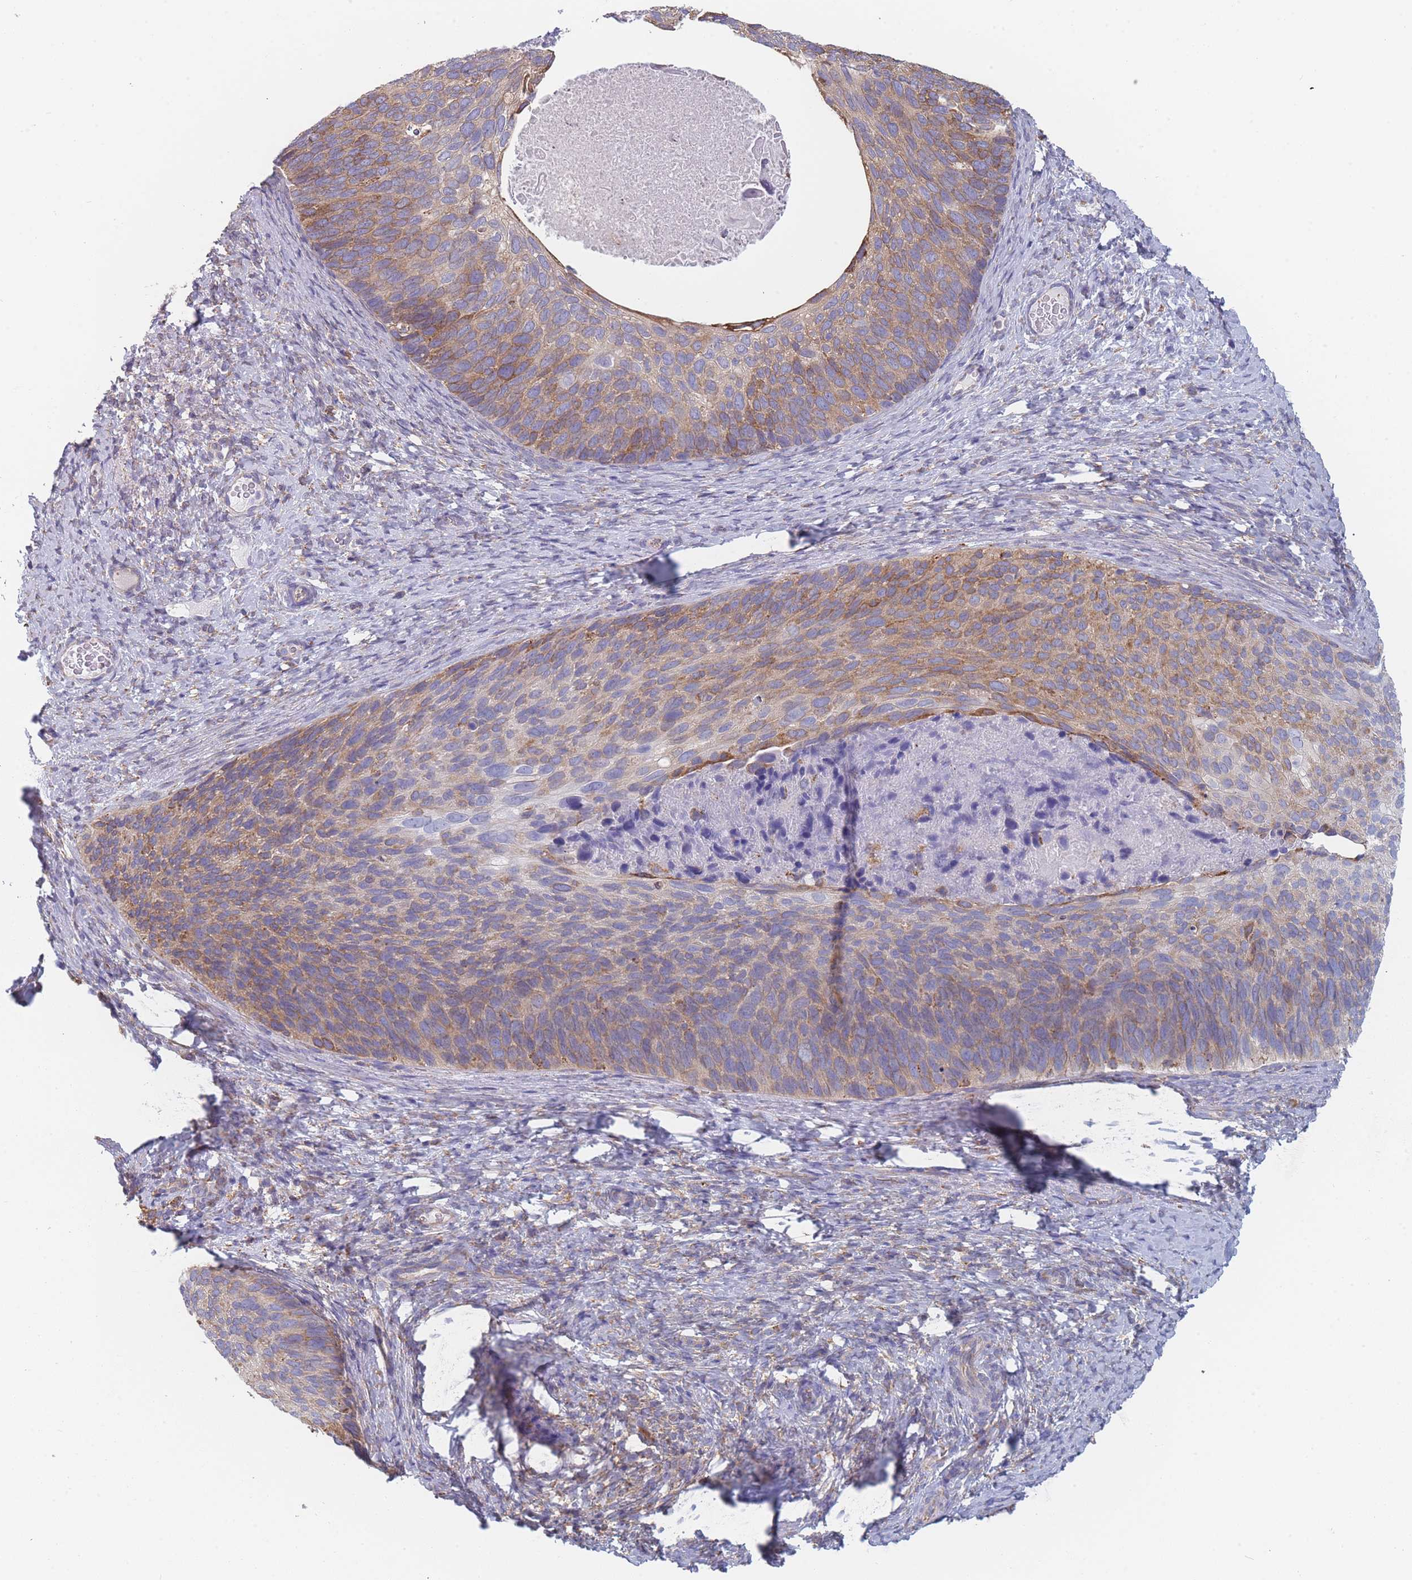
{"staining": {"intensity": "moderate", "quantity": "25%-75%", "location": "cytoplasmic/membranous"}, "tissue": "cervical cancer", "cell_type": "Tumor cells", "image_type": "cancer", "snomed": [{"axis": "morphology", "description": "Squamous cell carcinoma, NOS"}, {"axis": "topography", "description": "Cervix"}], "caption": "The immunohistochemical stain labels moderate cytoplasmic/membranous positivity in tumor cells of cervical cancer (squamous cell carcinoma) tissue. (Brightfield microscopy of DAB IHC at high magnification).", "gene": "OR7C2", "patient": {"sex": "female", "age": 80}}